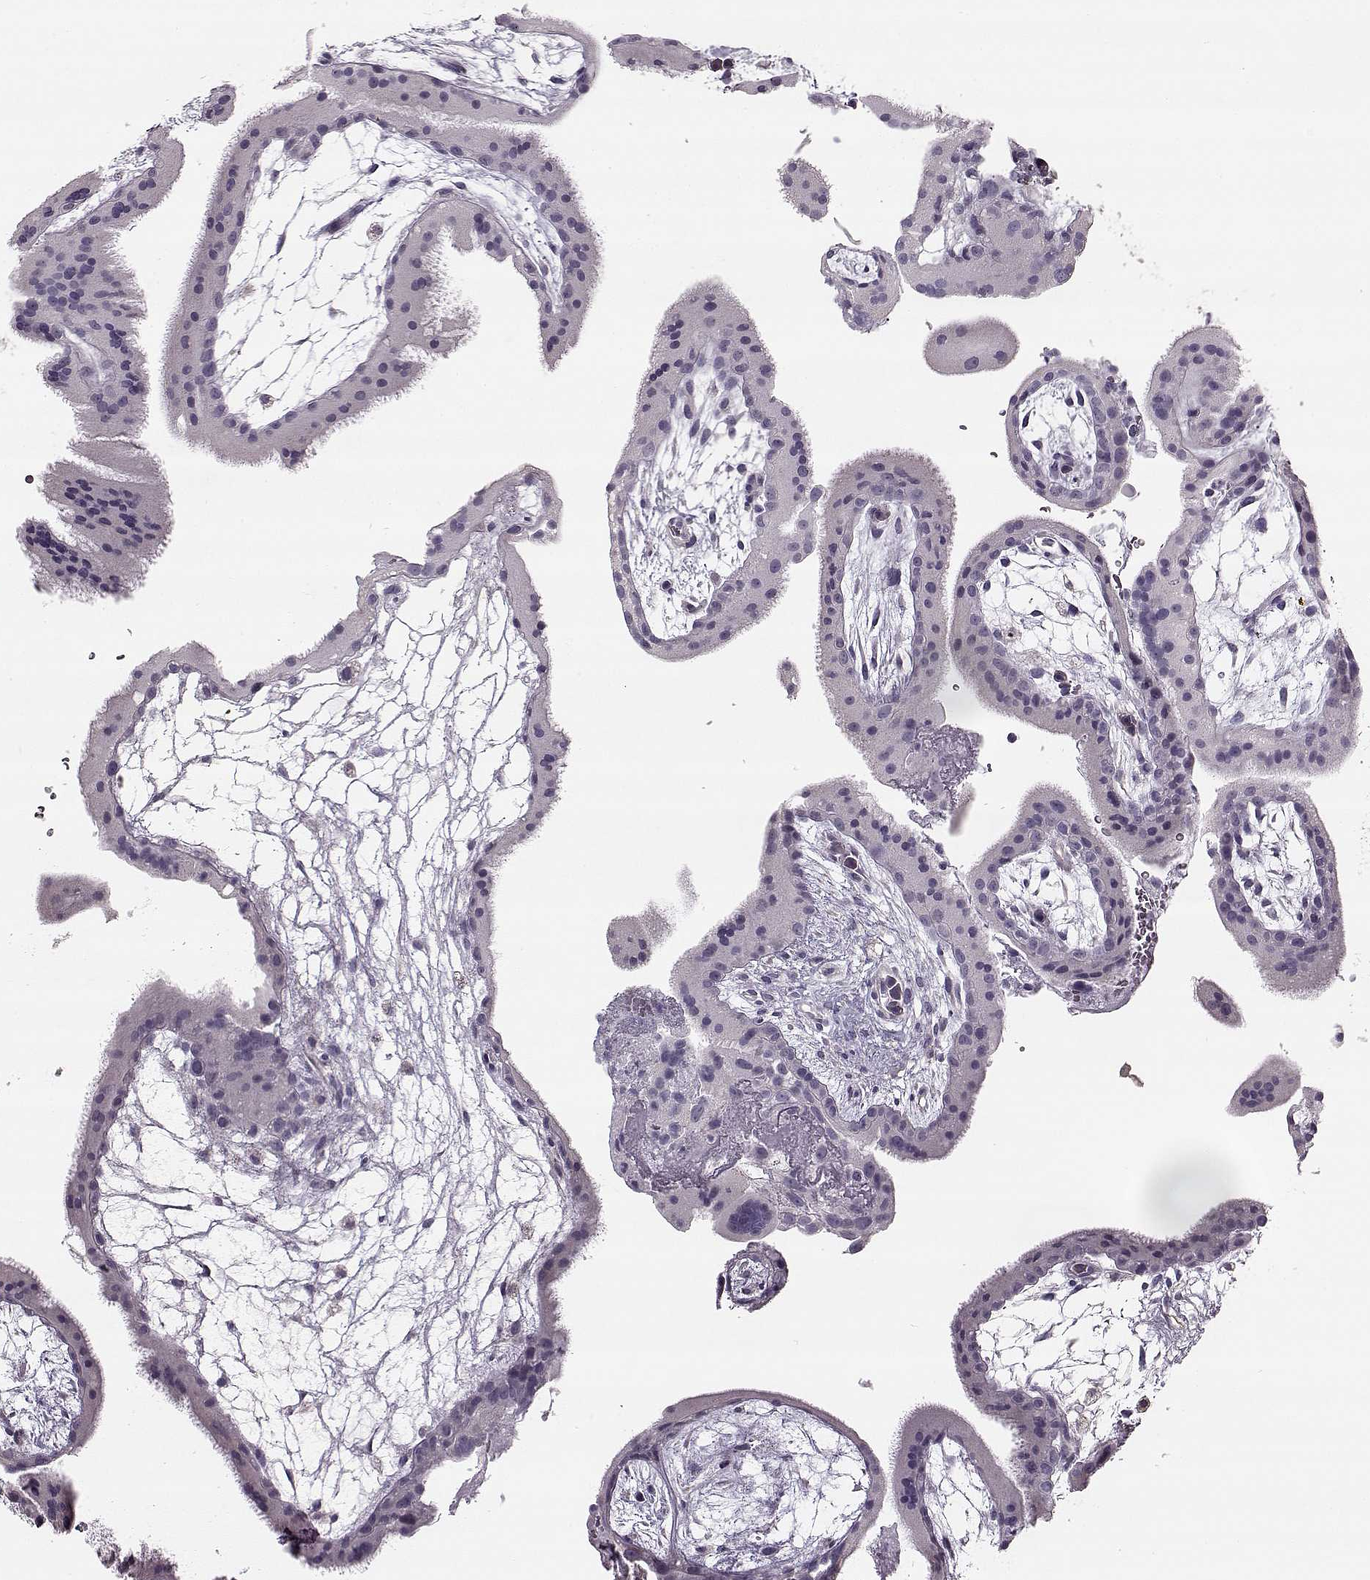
{"staining": {"intensity": "negative", "quantity": "none", "location": "none"}, "tissue": "placenta", "cell_type": "Decidual cells", "image_type": "normal", "snomed": [{"axis": "morphology", "description": "Normal tissue, NOS"}, {"axis": "topography", "description": "Placenta"}], "caption": "Immunohistochemical staining of normal placenta exhibits no significant positivity in decidual cells.", "gene": "MAP6D1", "patient": {"sex": "female", "age": 19}}